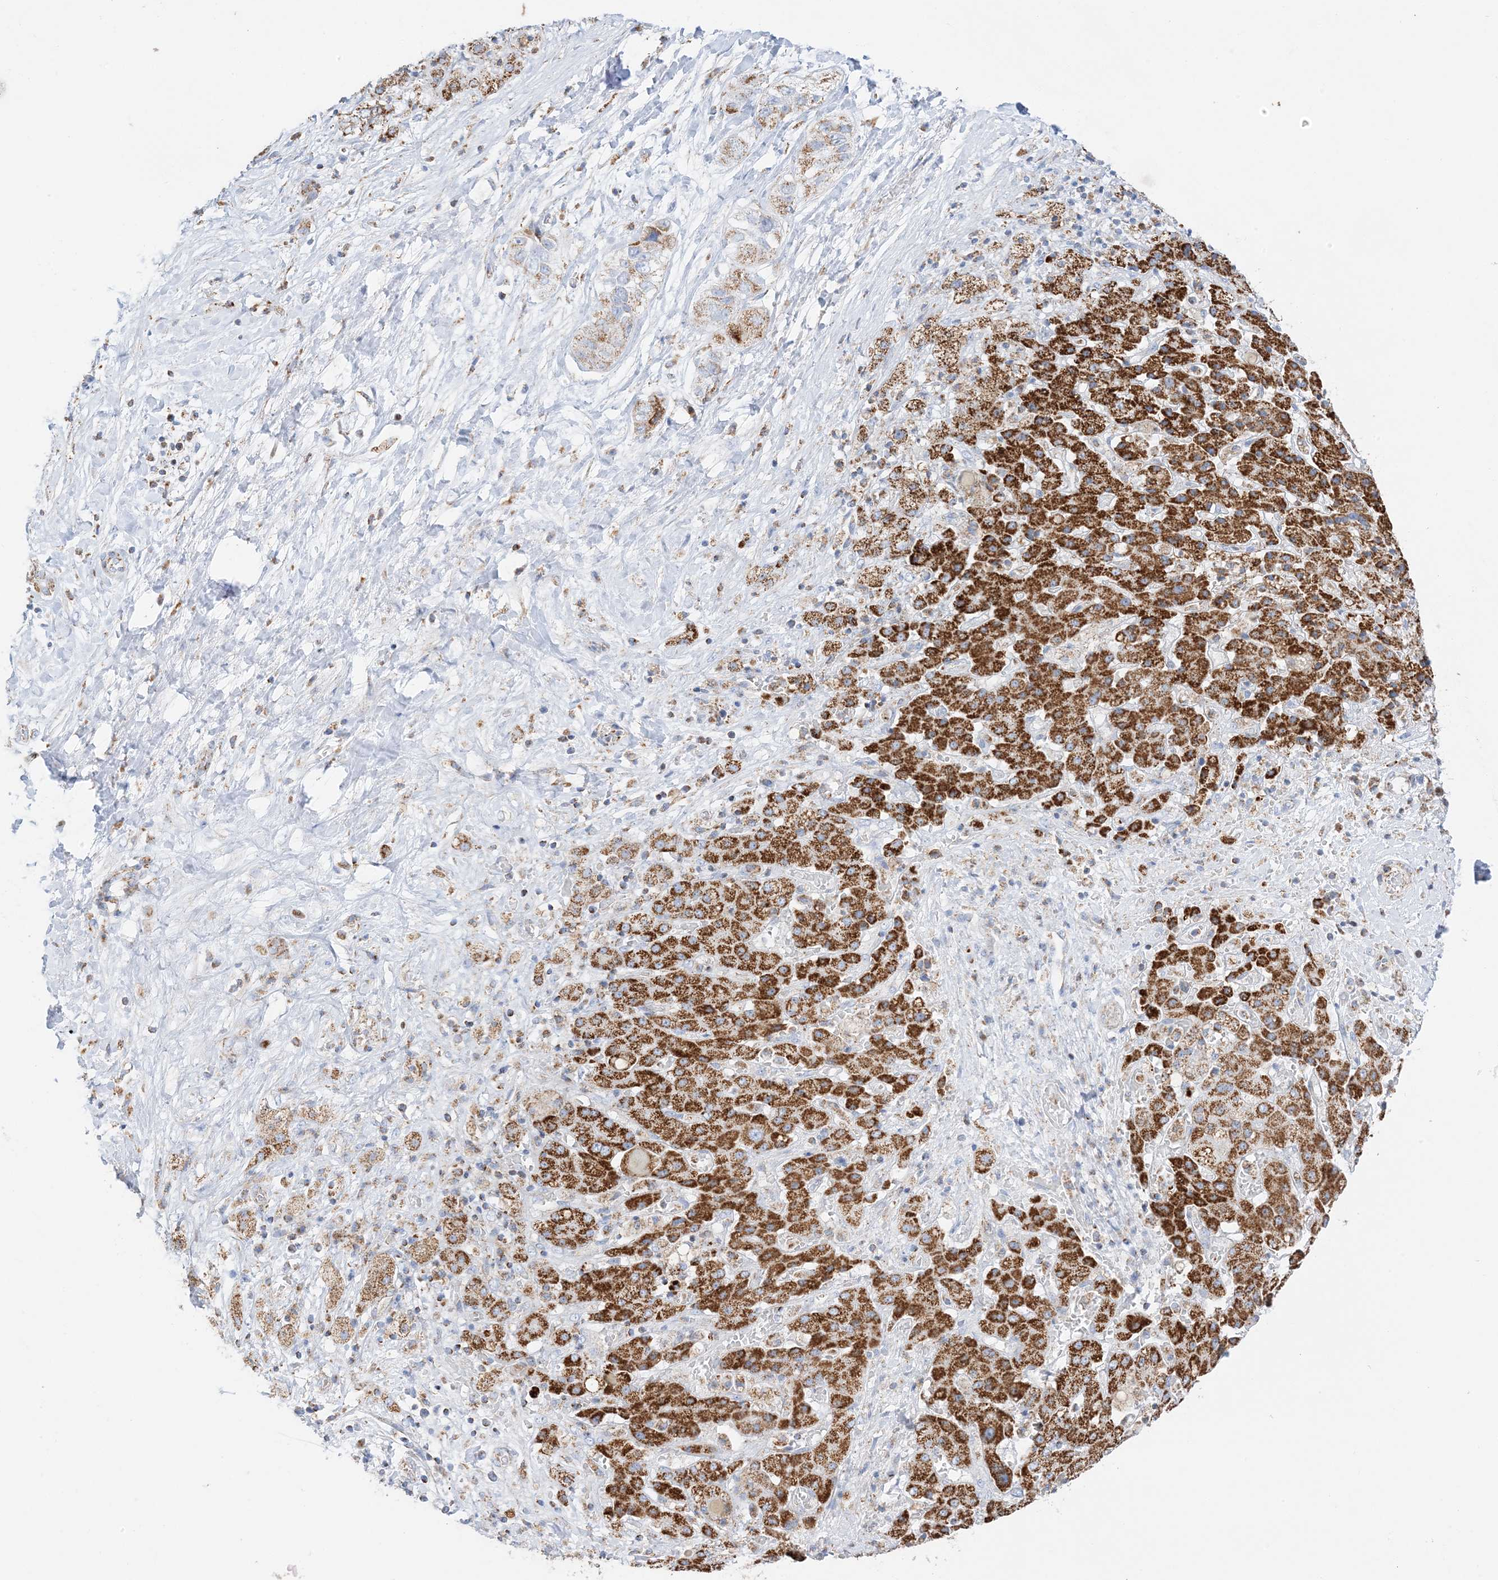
{"staining": {"intensity": "moderate", "quantity": ">75%", "location": "cytoplasmic/membranous"}, "tissue": "liver cancer", "cell_type": "Tumor cells", "image_type": "cancer", "snomed": [{"axis": "morphology", "description": "Cholangiocarcinoma"}, {"axis": "topography", "description": "Liver"}], "caption": "There is medium levels of moderate cytoplasmic/membranous expression in tumor cells of liver cholangiocarcinoma, as demonstrated by immunohistochemical staining (brown color).", "gene": "CAPN13", "patient": {"sex": "female", "age": 52}}